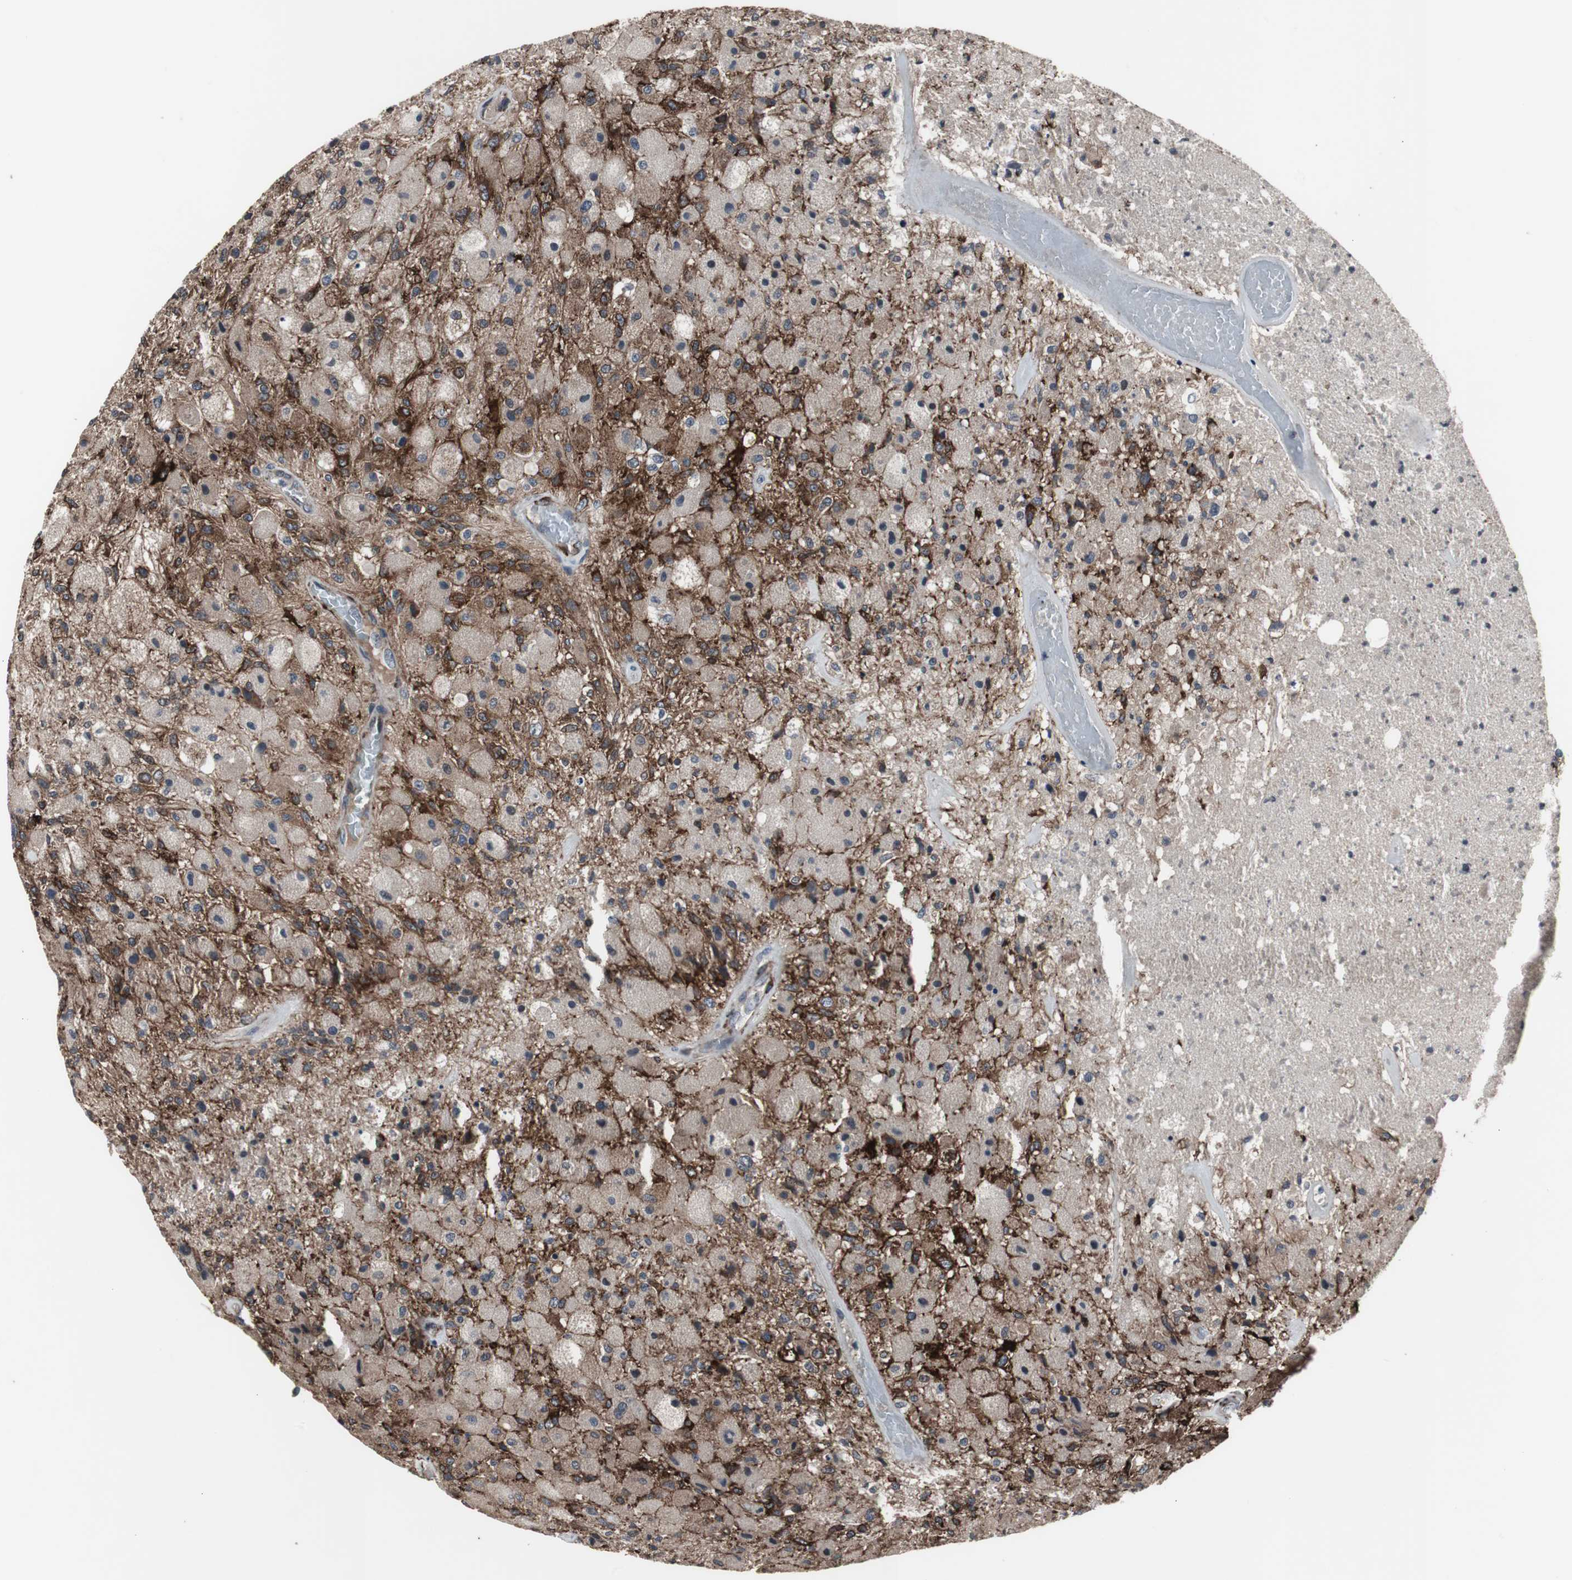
{"staining": {"intensity": "weak", "quantity": ">75%", "location": "cytoplasmic/membranous"}, "tissue": "glioma", "cell_type": "Tumor cells", "image_type": "cancer", "snomed": [{"axis": "morphology", "description": "Normal tissue, NOS"}, {"axis": "morphology", "description": "Glioma, malignant, High grade"}, {"axis": "topography", "description": "Cerebral cortex"}], "caption": "Immunohistochemical staining of malignant high-grade glioma reveals low levels of weak cytoplasmic/membranous positivity in approximately >75% of tumor cells.", "gene": "CRADD", "patient": {"sex": "male", "age": 77}}